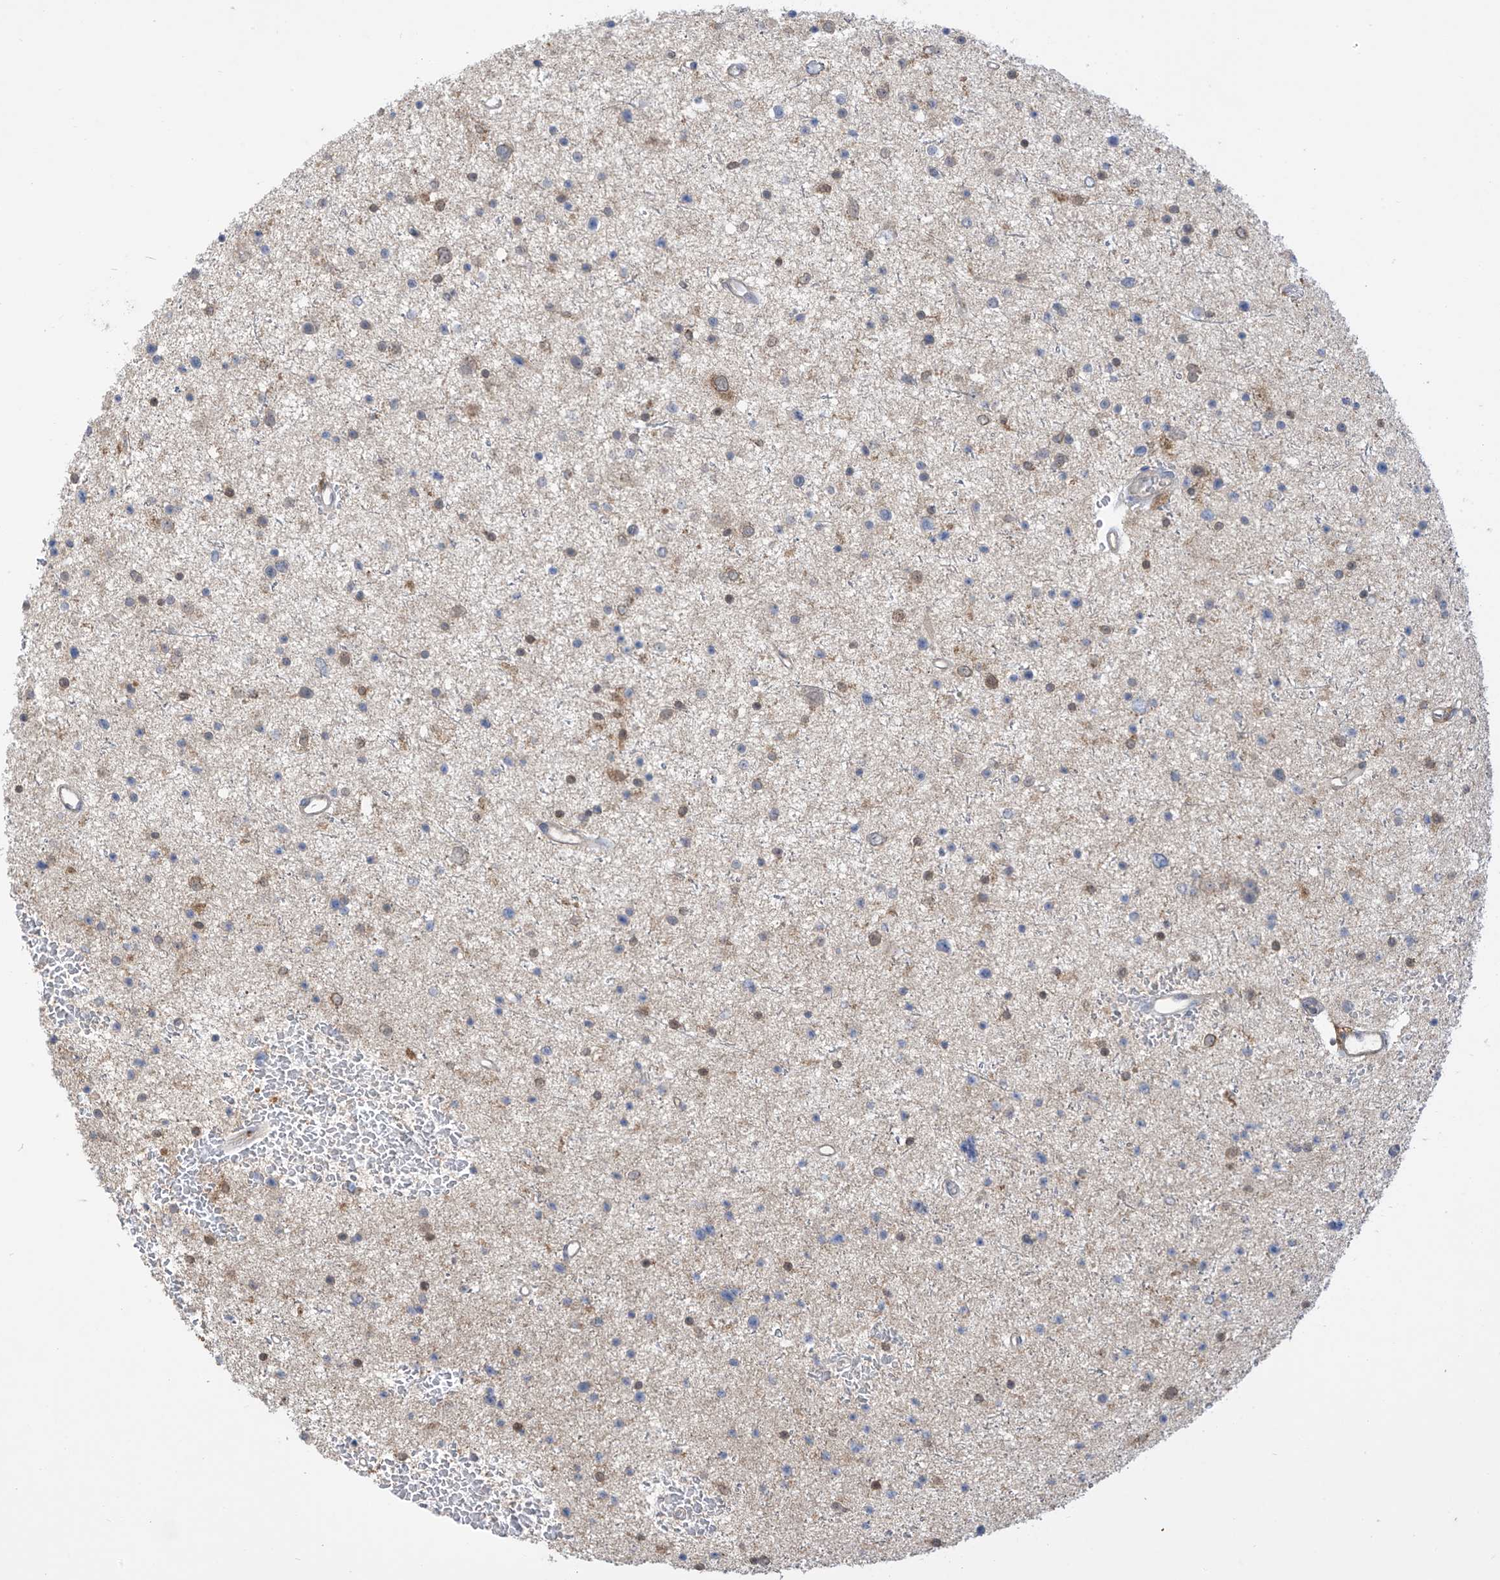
{"staining": {"intensity": "negative", "quantity": "none", "location": "none"}, "tissue": "glioma", "cell_type": "Tumor cells", "image_type": "cancer", "snomed": [{"axis": "morphology", "description": "Glioma, malignant, Low grade"}, {"axis": "topography", "description": "Cerebral cortex"}], "caption": "Tumor cells are negative for protein expression in human glioma.", "gene": "IDH1", "patient": {"sex": "female", "age": 39}}